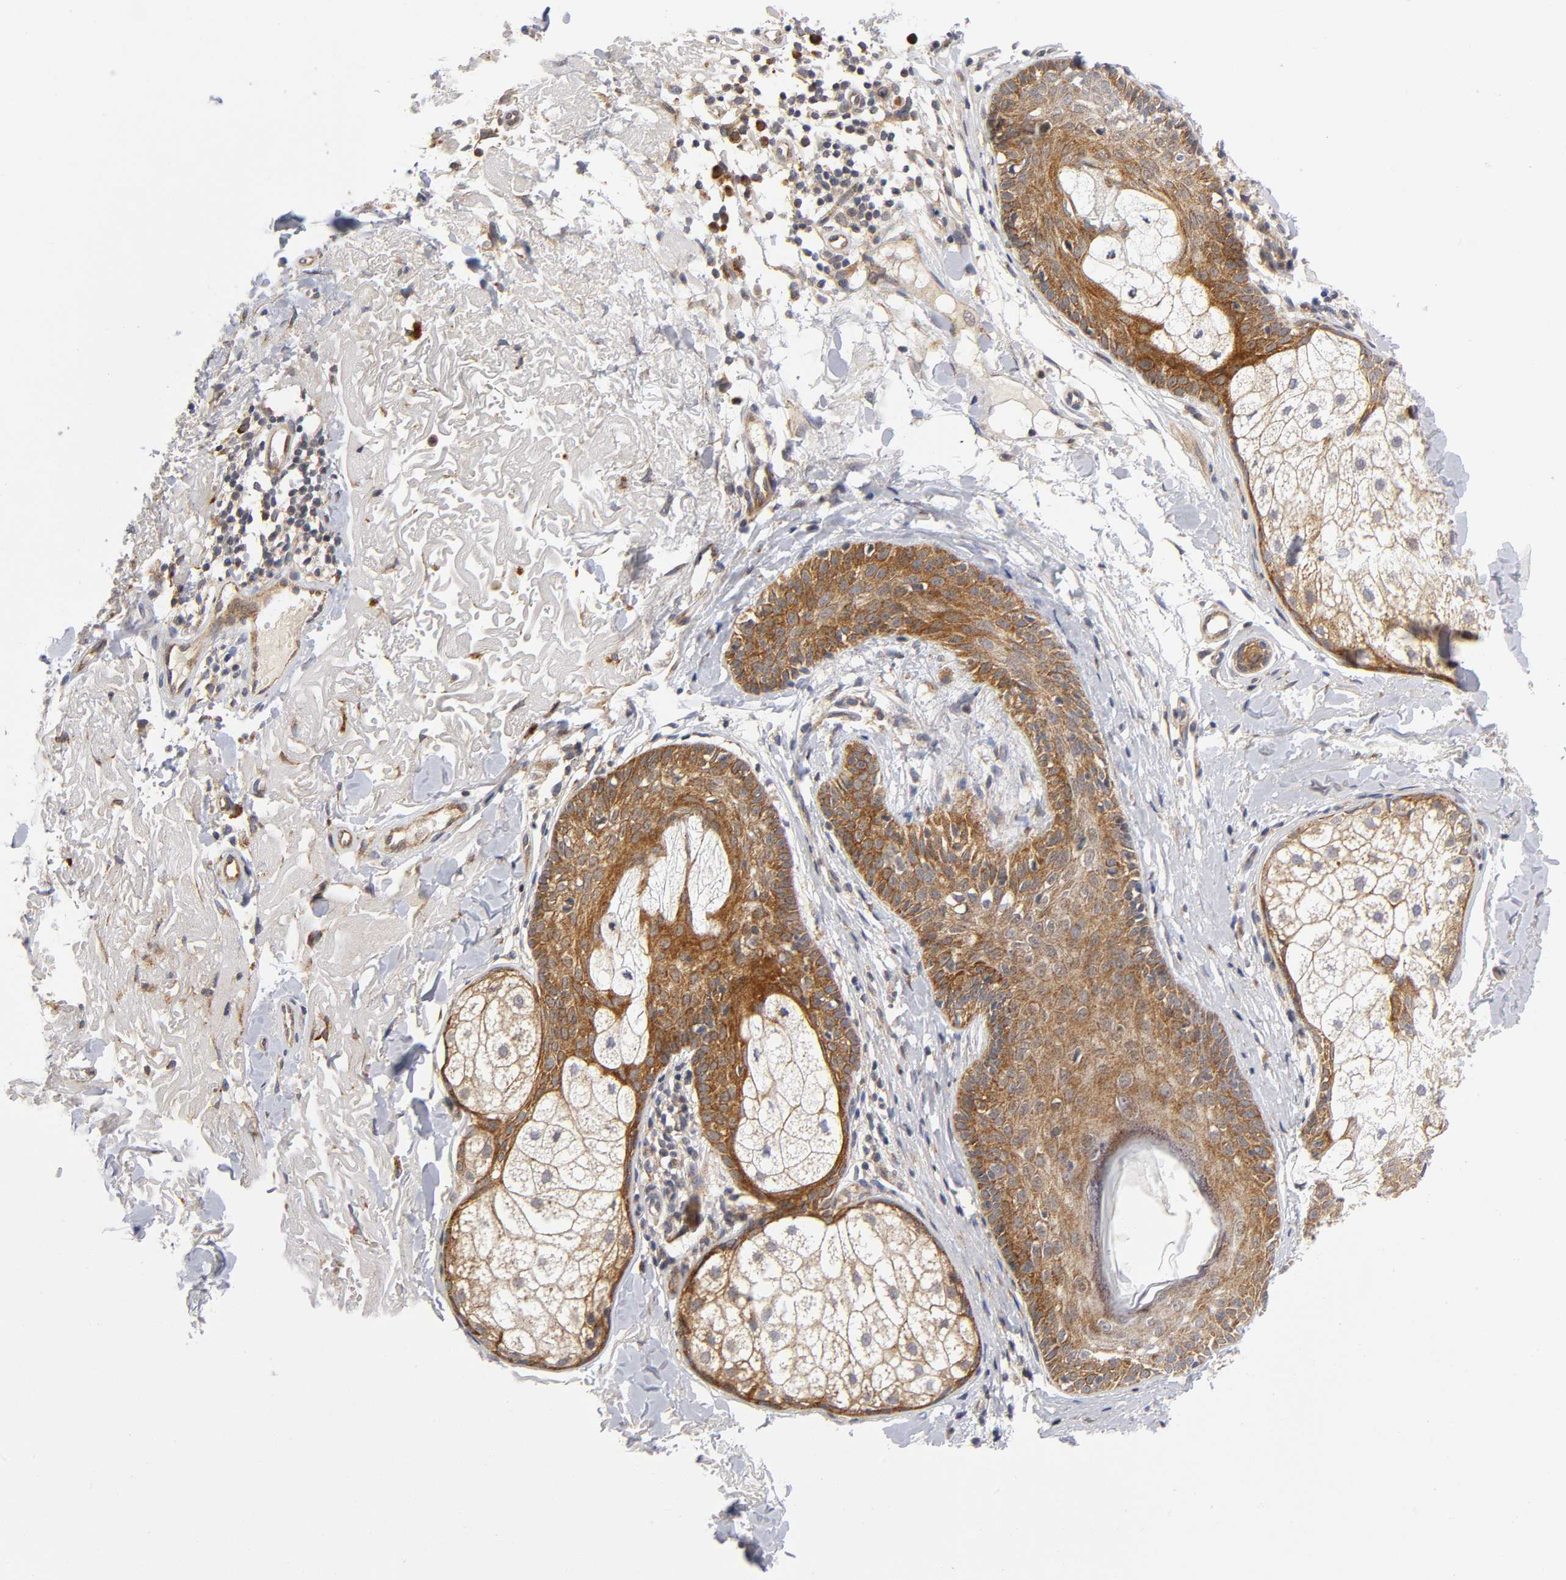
{"staining": {"intensity": "moderate", "quantity": ">75%", "location": "cytoplasmic/membranous"}, "tissue": "skin cancer", "cell_type": "Tumor cells", "image_type": "cancer", "snomed": [{"axis": "morphology", "description": "Basal cell carcinoma"}, {"axis": "topography", "description": "Skin"}], "caption": "Immunohistochemistry (IHC) photomicrograph of skin basal cell carcinoma stained for a protein (brown), which reveals medium levels of moderate cytoplasmic/membranous positivity in approximately >75% of tumor cells.", "gene": "EIF5", "patient": {"sex": "male", "age": 74}}